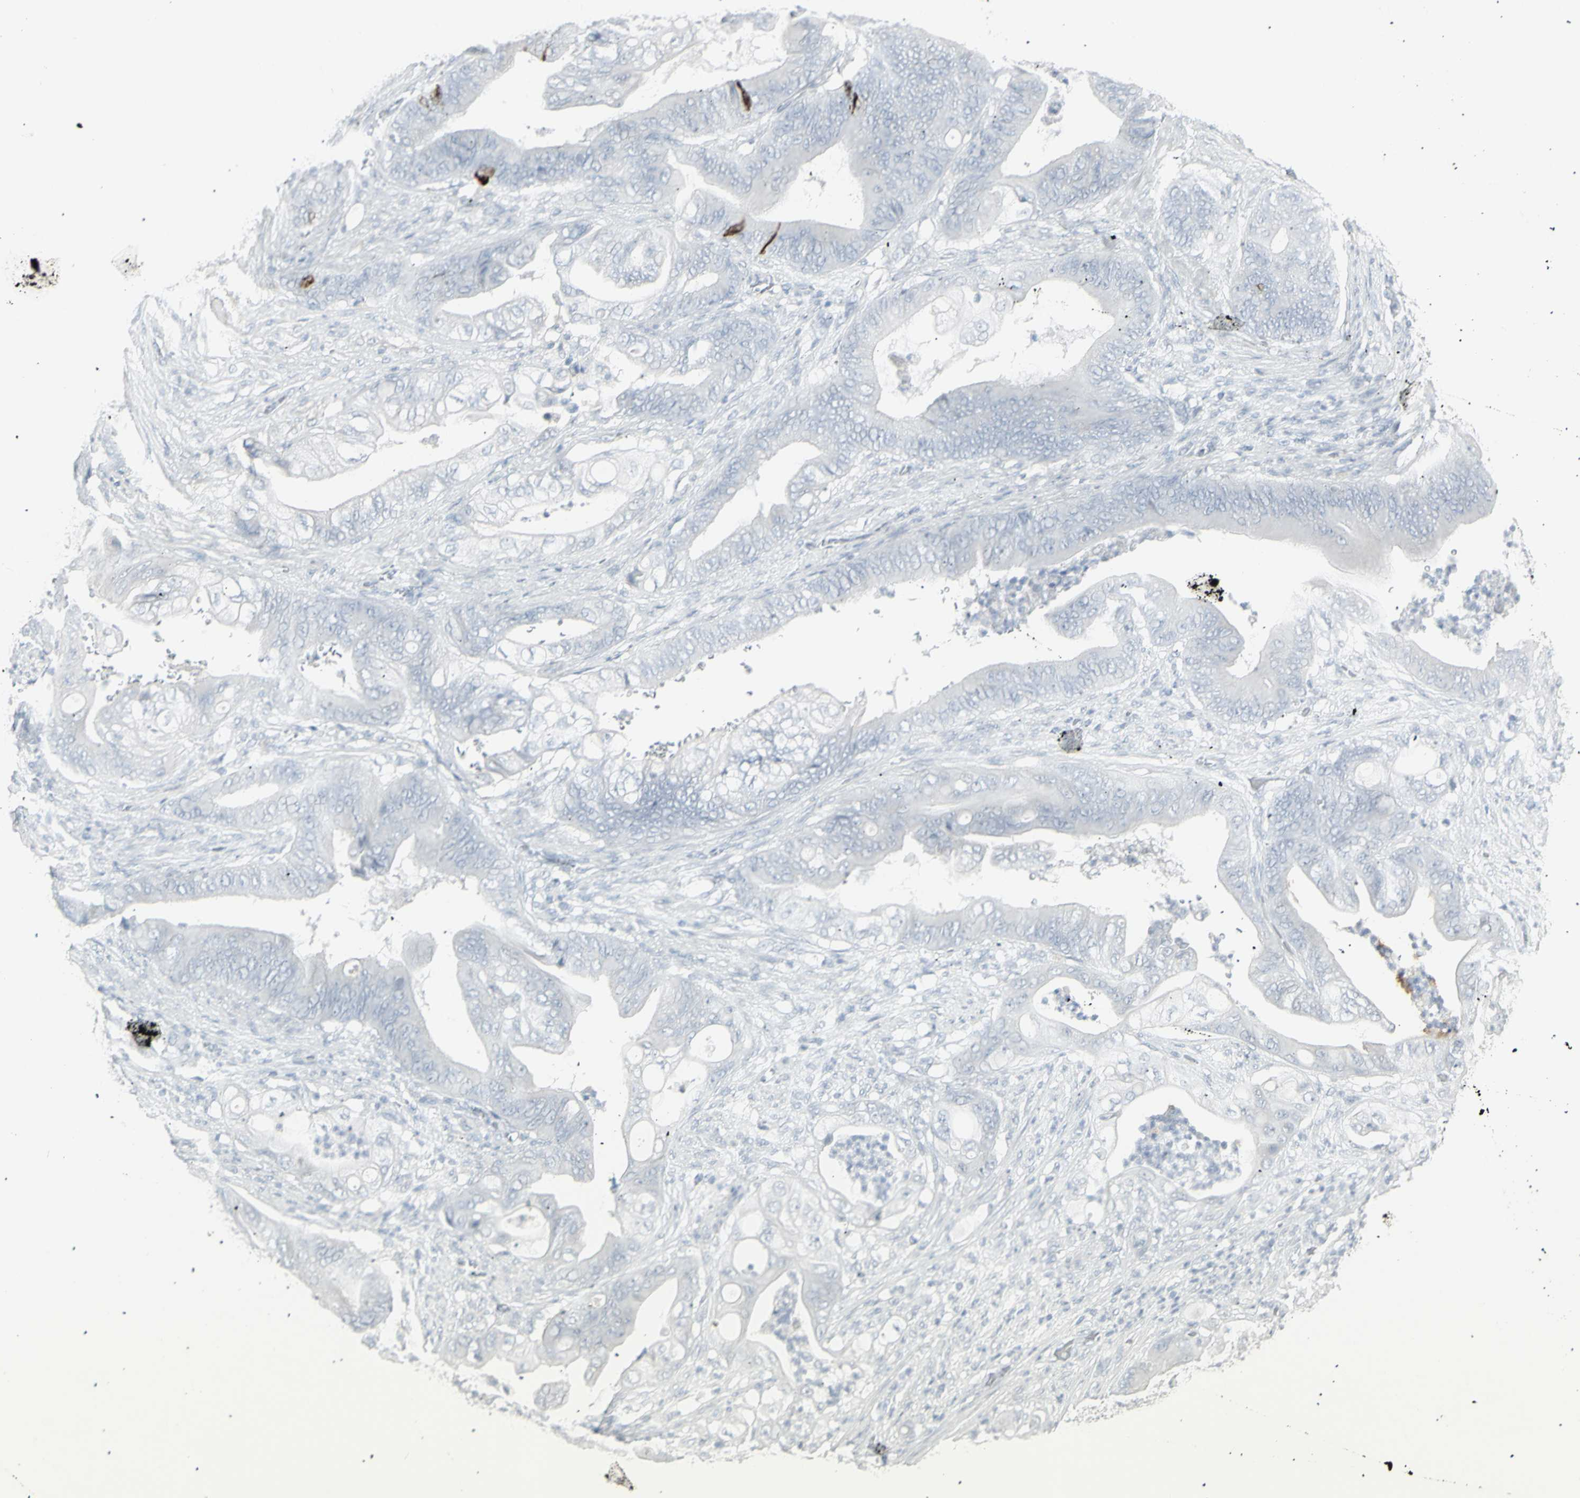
{"staining": {"intensity": "negative", "quantity": "none", "location": "none"}, "tissue": "stomach cancer", "cell_type": "Tumor cells", "image_type": "cancer", "snomed": [{"axis": "morphology", "description": "Adenocarcinoma, NOS"}, {"axis": "topography", "description": "Stomach"}], "caption": "Immunohistochemistry histopathology image of neoplastic tissue: human stomach adenocarcinoma stained with DAB (3,3'-diaminobenzidine) displays no significant protein expression in tumor cells.", "gene": "YBX2", "patient": {"sex": "female", "age": 73}}